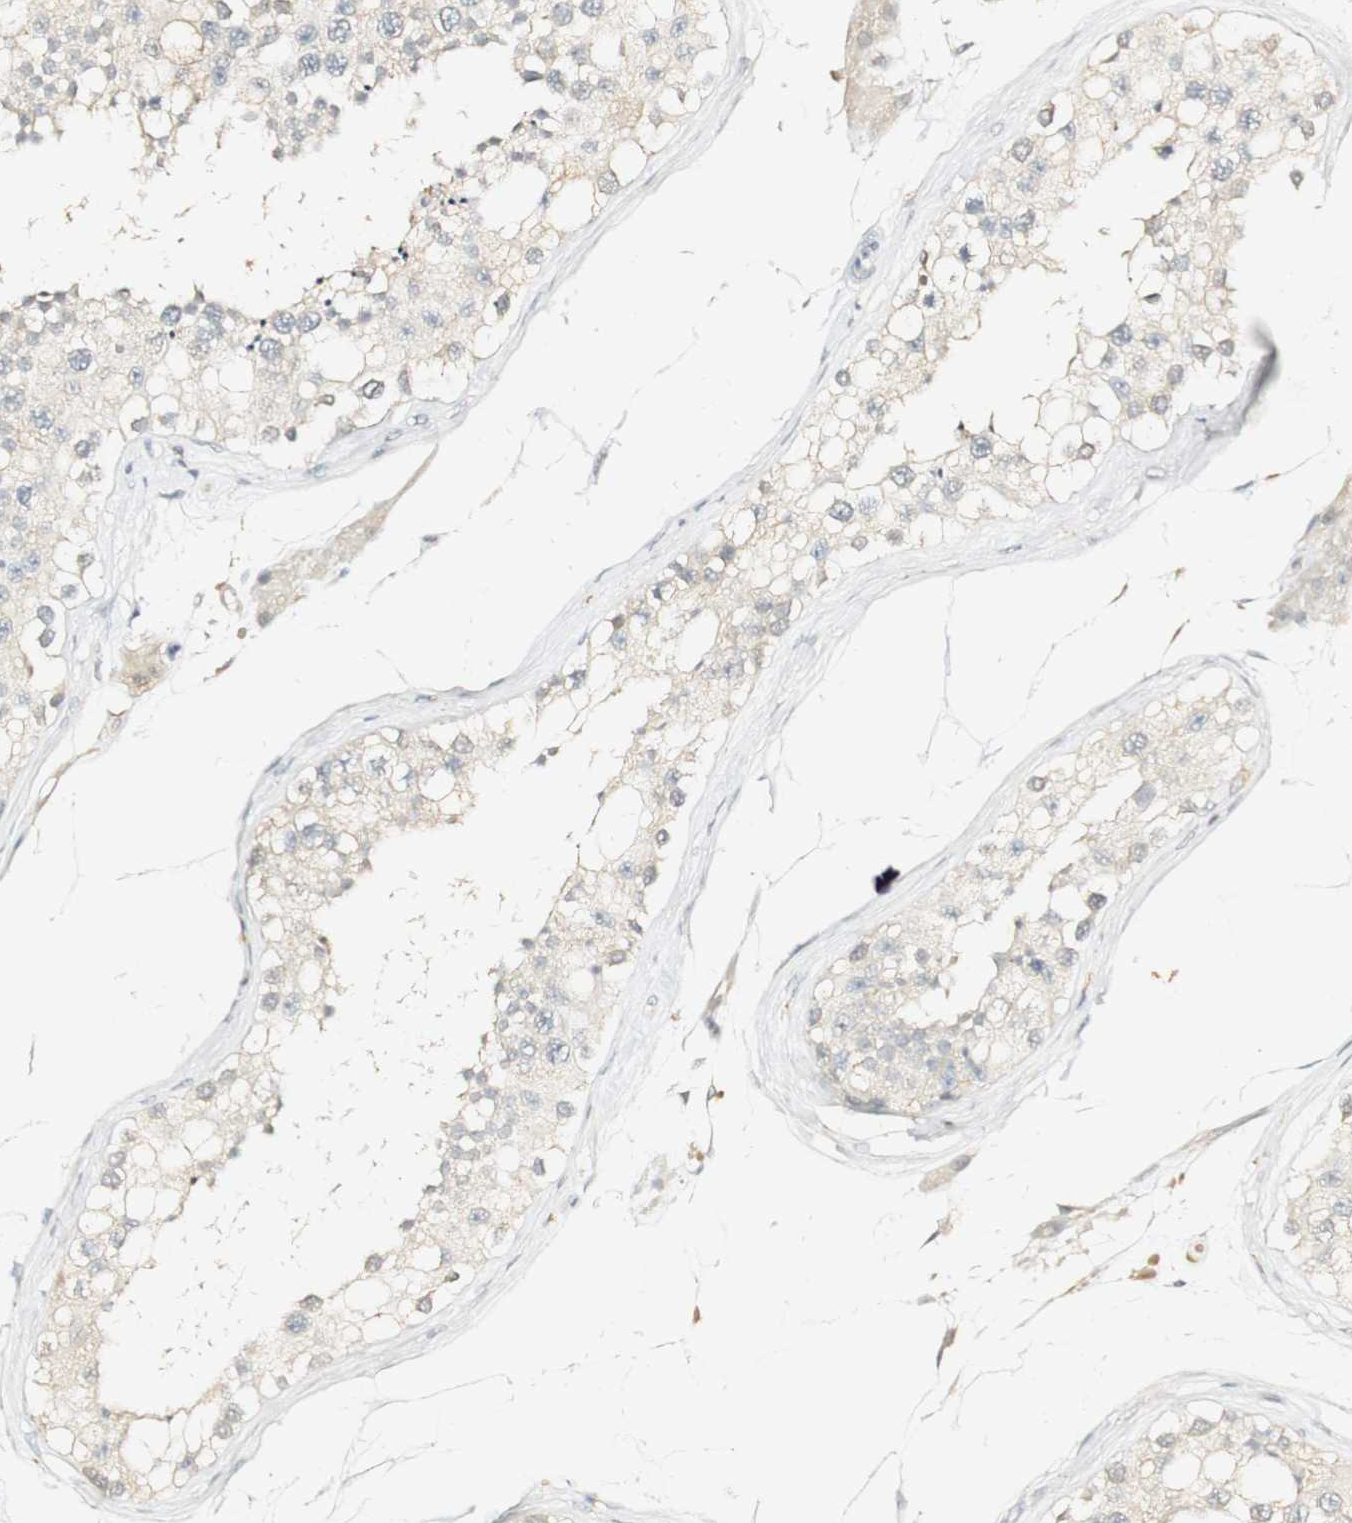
{"staining": {"intensity": "weak", "quantity": "<25%", "location": "cytoplasmic/membranous"}, "tissue": "testis", "cell_type": "Cells in seminiferous ducts", "image_type": "normal", "snomed": [{"axis": "morphology", "description": "Normal tissue, NOS"}, {"axis": "topography", "description": "Testis"}], "caption": "Immunohistochemistry micrograph of unremarkable testis: human testis stained with DAB (3,3'-diaminobenzidine) demonstrates no significant protein staining in cells in seminiferous ducts.", "gene": "SYT7", "patient": {"sex": "male", "age": 68}}